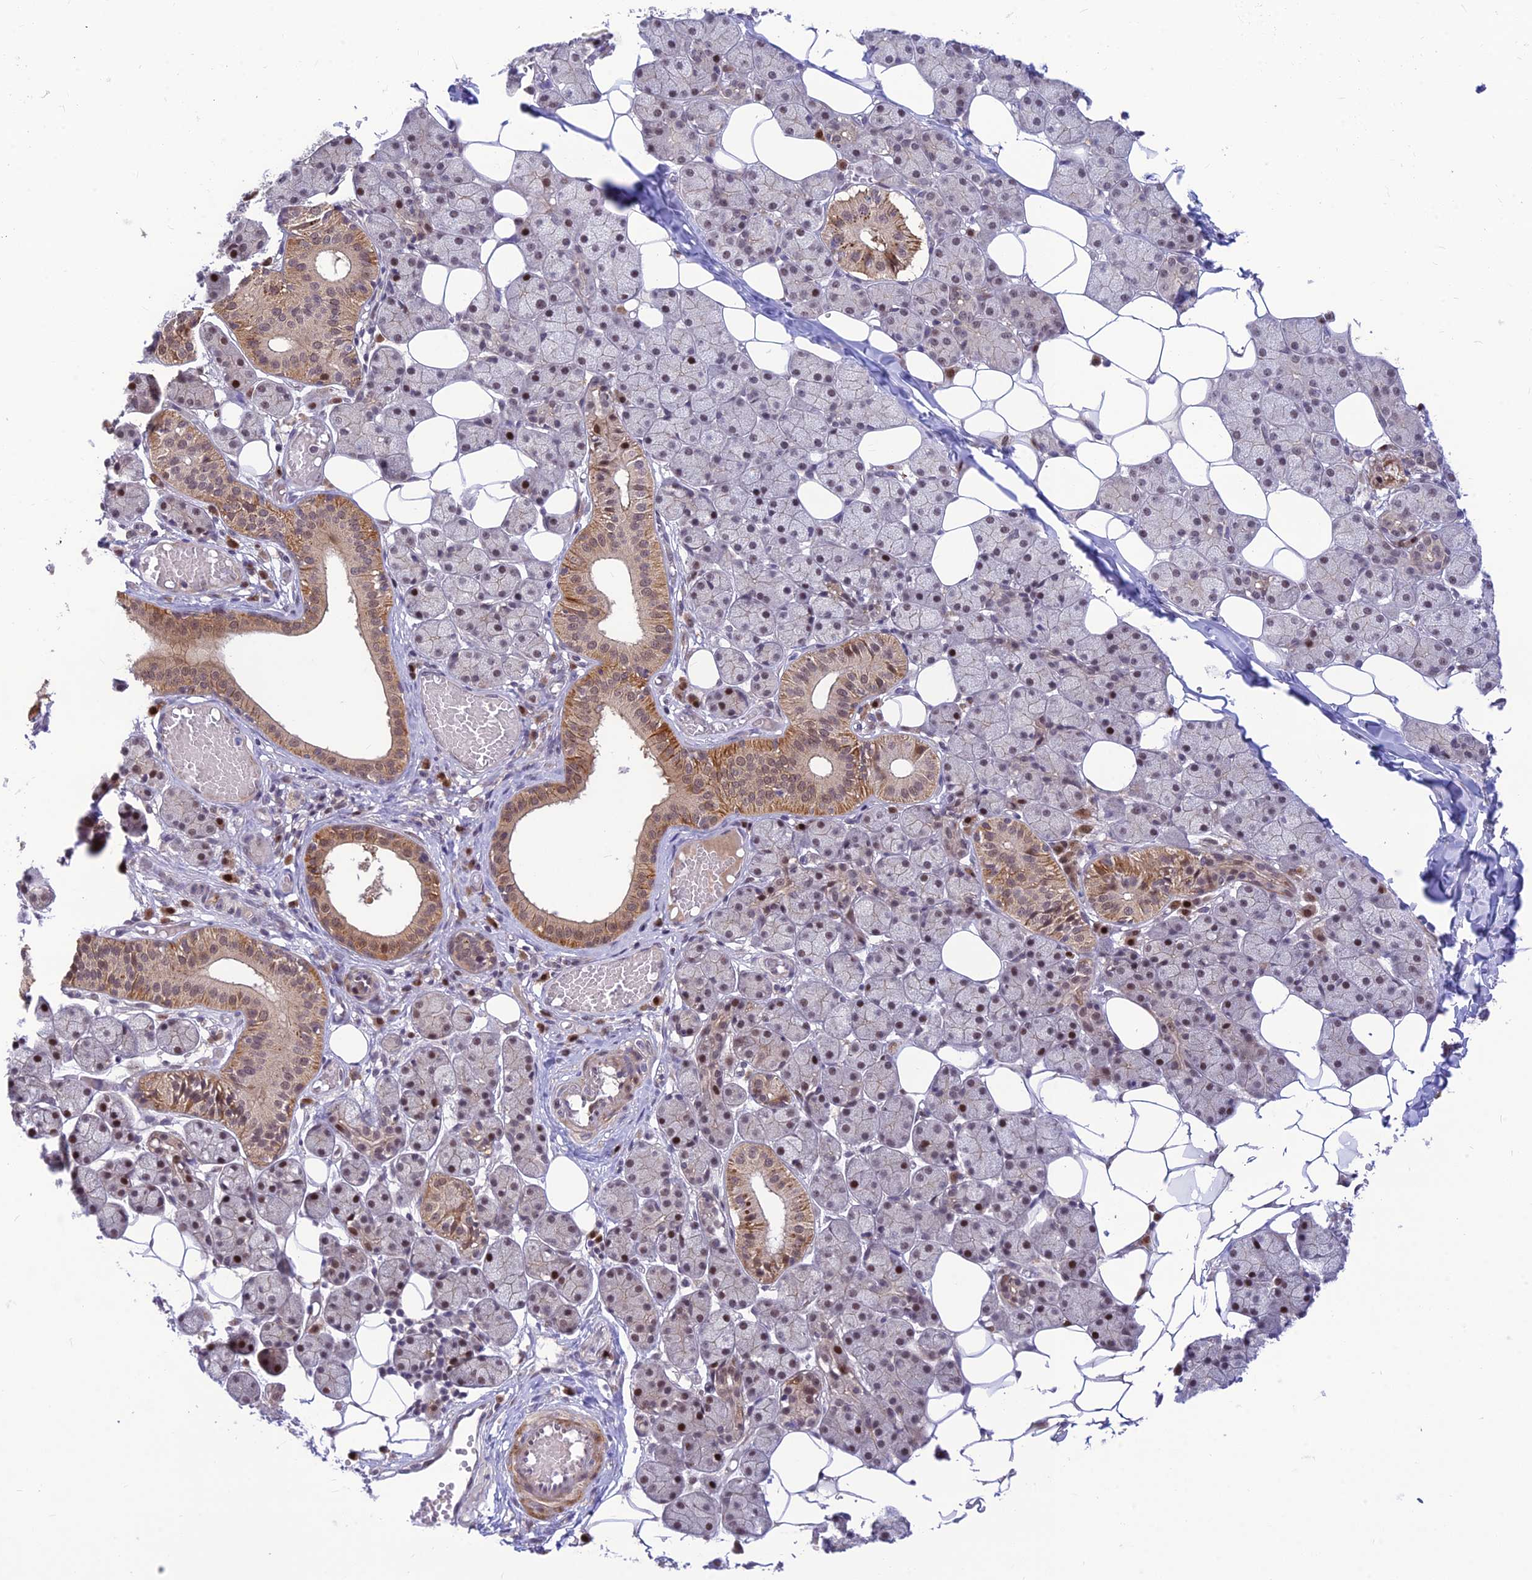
{"staining": {"intensity": "moderate", "quantity": "25%-75%", "location": "cytoplasmic/membranous,nuclear"}, "tissue": "salivary gland", "cell_type": "Glandular cells", "image_type": "normal", "snomed": [{"axis": "morphology", "description": "Normal tissue, NOS"}, {"axis": "topography", "description": "Salivary gland"}], "caption": "About 25%-75% of glandular cells in unremarkable human salivary gland display moderate cytoplasmic/membranous,nuclear protein expression as visualized by brown immunohistochemical staining.", "gene": "ASPDH", "patient": {"sex": "female", "age": 33}}